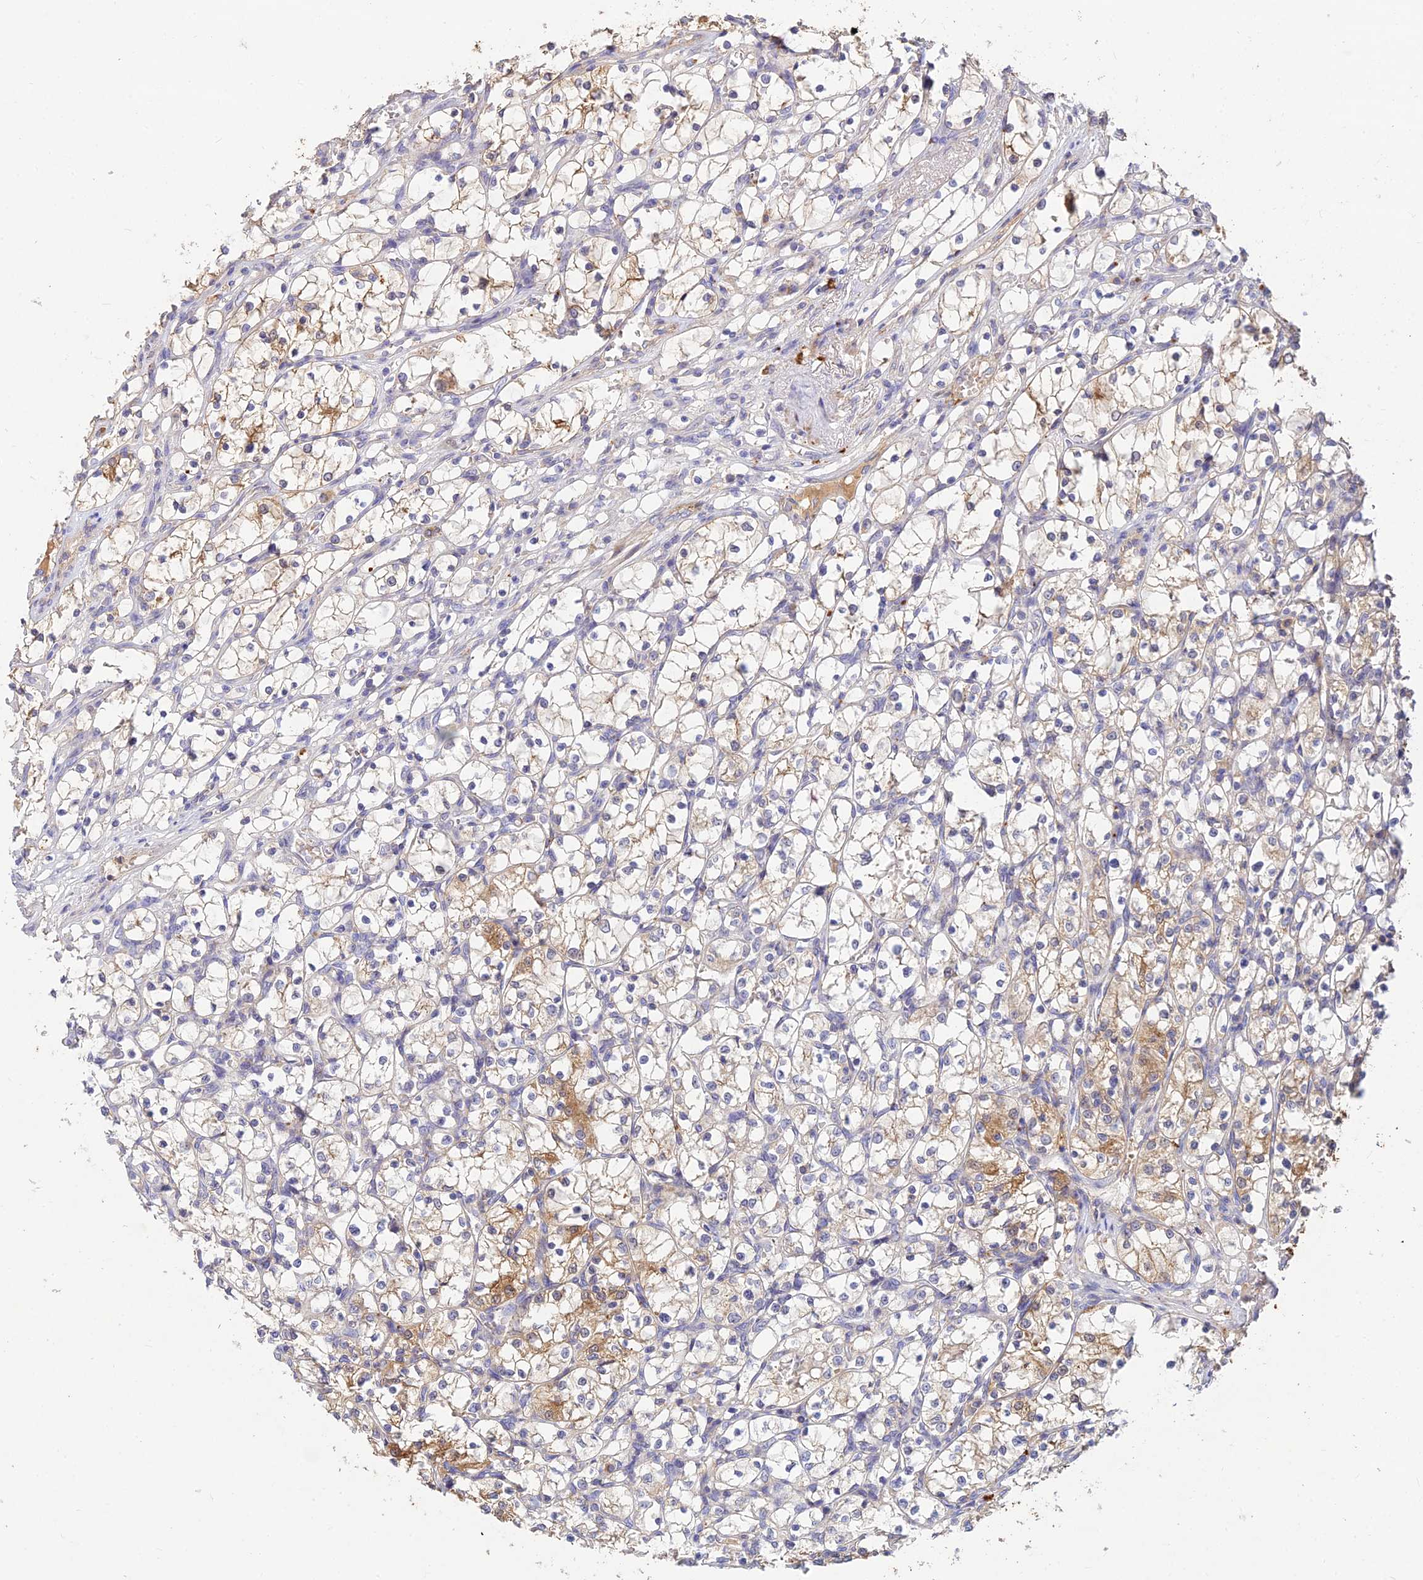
{"staining": {"intensity": "moderate", "quantity": "<25%", "location": "cytoplasmic/membranous"}, "tissue": "renal cancer", "cell_type": "Tumor cells", "image_type": "cancer", "snomed": [{"axis": "morphology", "description": "Adenocarcinoma, NOS"}, {"axis": "topography", "description": "Kidney"}], "caption": "Tumor cells reveal low levels of moderate cytoplasmic/membranous staining in approximately <25% of cells in human adenocarcinoma (renal).", "gene": "ACSM5", "patient": {"sex": "female", "age": 69}}